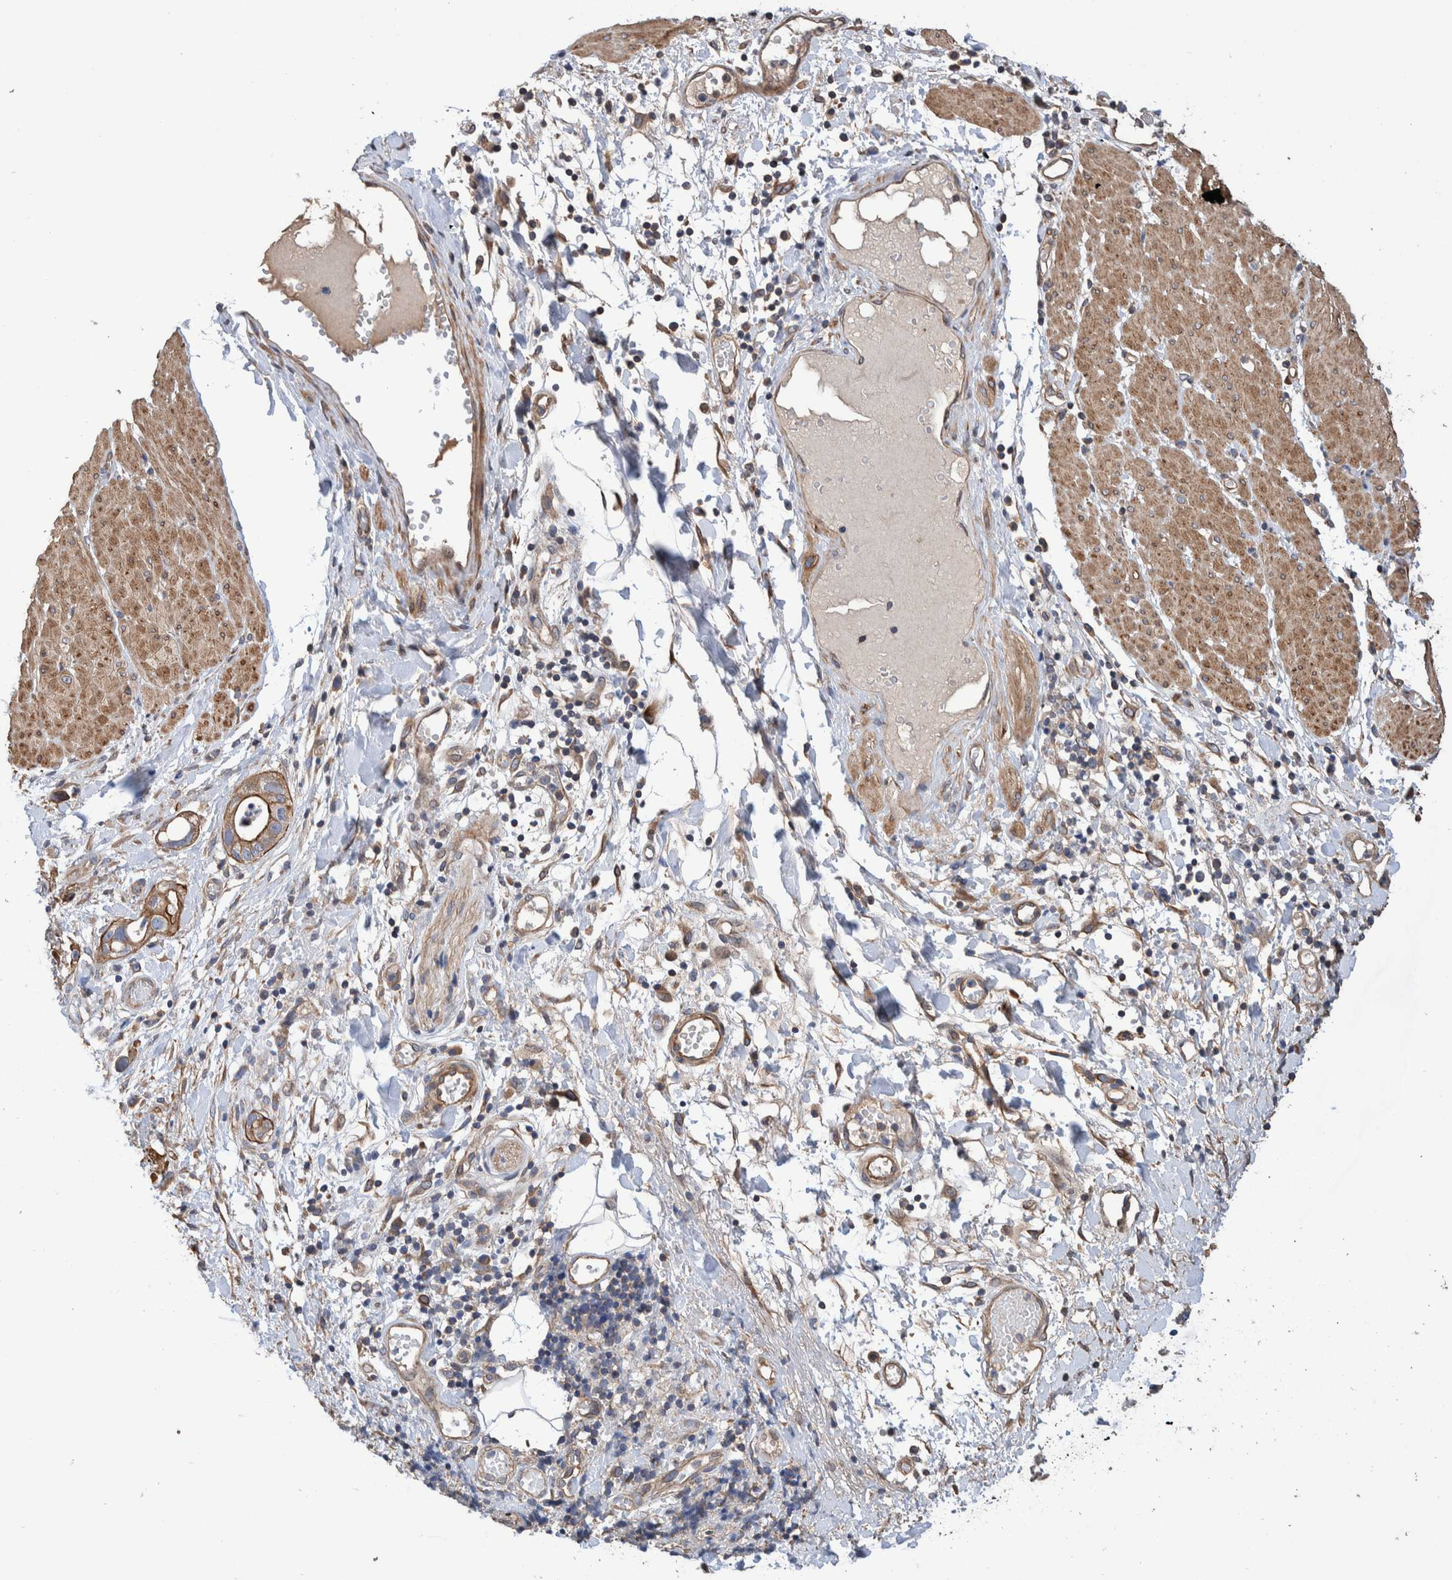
{"staining": {"intensity": "moderate", "quantity": ">75%", "location": "cytoplasmic/membranous"}, "tissue": "stomach cancer", "cell_type": "Tumor cells", "image_type": "cancer", "snomed": [{"axis": "morphology", "description": "Adenocarcinoma, NOS"}, {"axis": "topography", "description": "Stomach"}, {"axis": "topography", "description": "Stomach, lower"}], "caption": "Immunohistochemical staining of stomach adenocarcinoma displays medium levels of moderate cytoplasmic/membranous expression in about >75% of tumor cells.", "gene": "SLC45A4", "patient": {"sex": "female", "age": 48}}